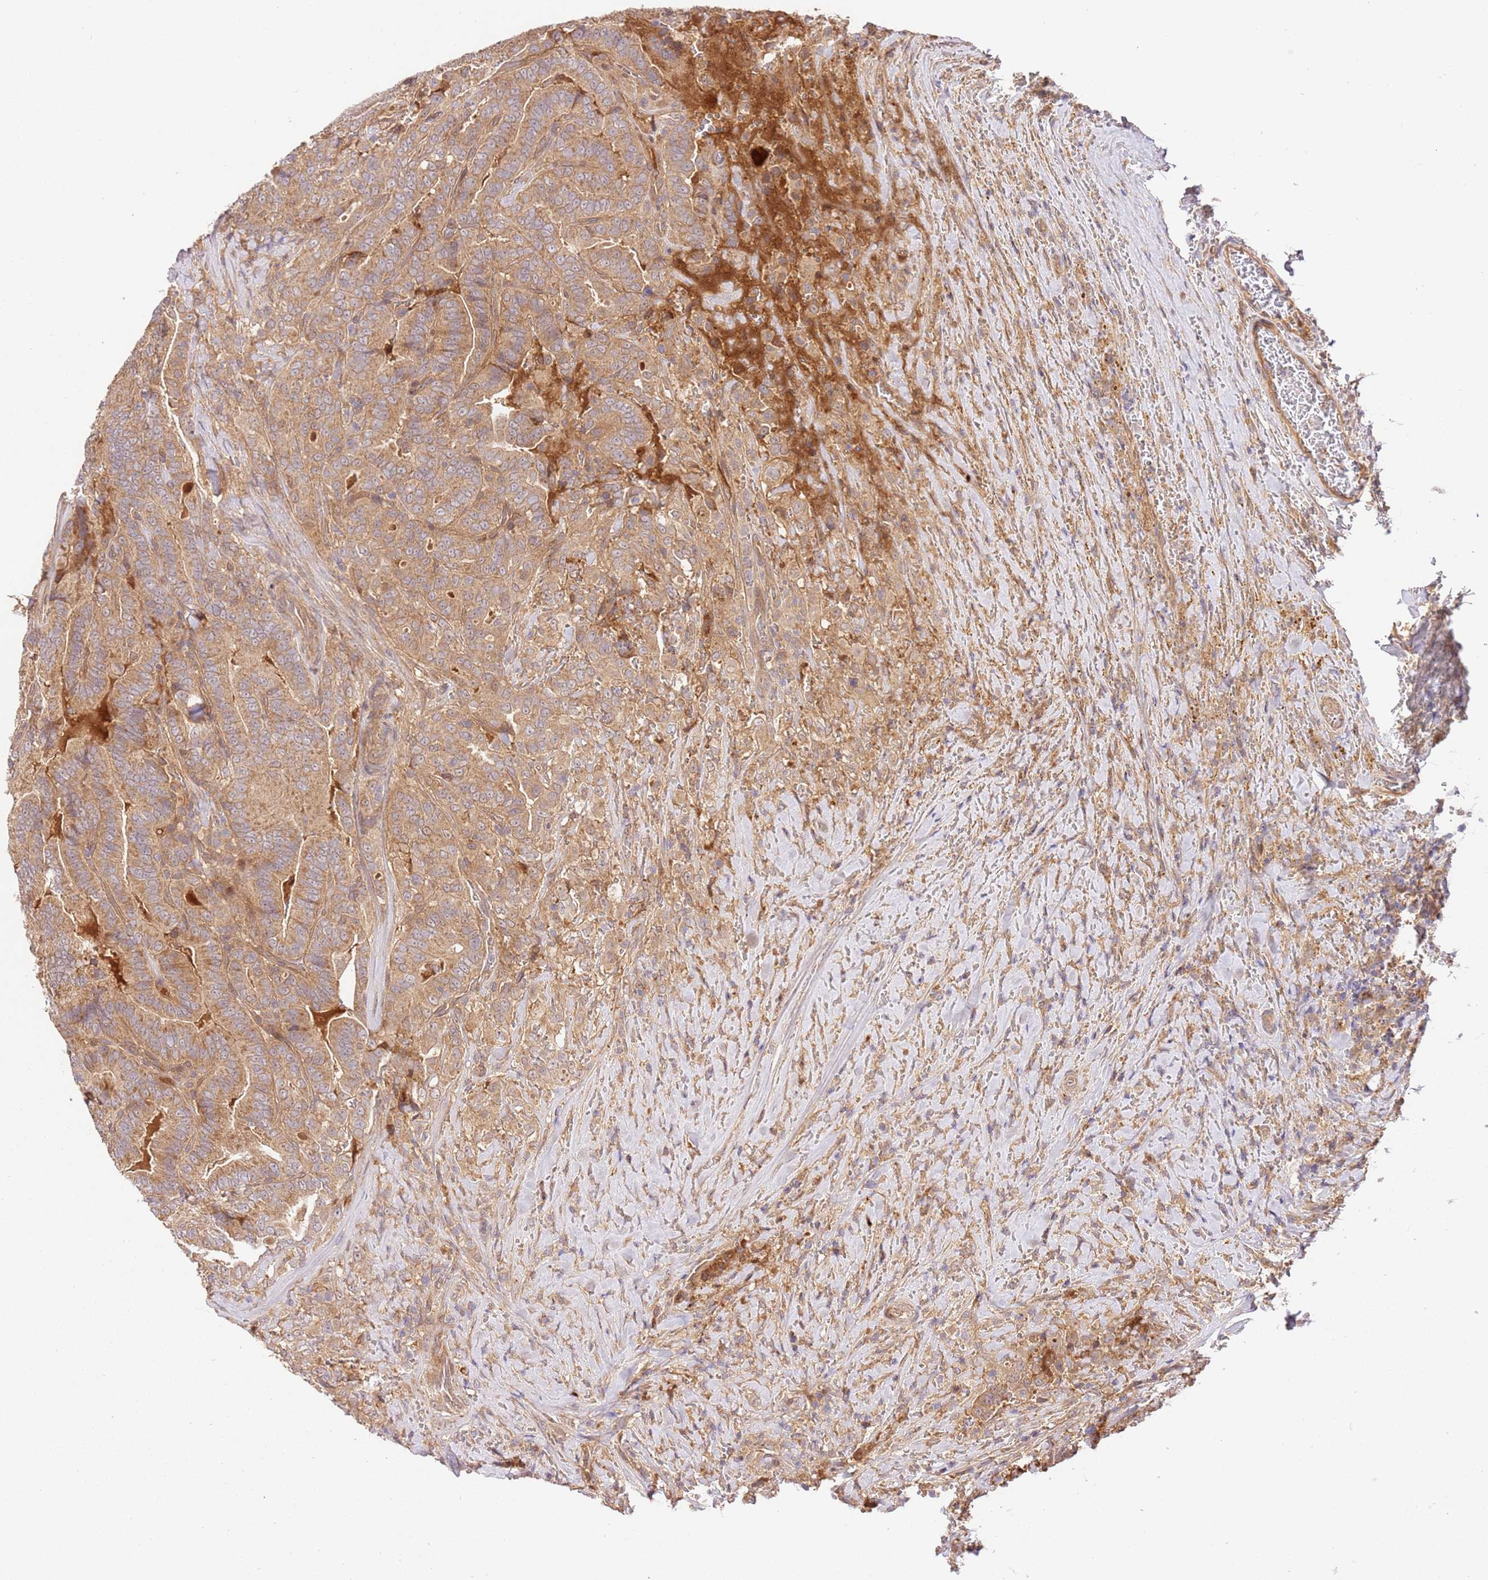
{"staining": {"intensity": "moderate", "quantity": ">75%", "location": "cytoplasmic/membranous"}, "tissue": "thyroid cancer", "cell_type": "Tumor cells", "image_type": "cancer", "snomed": [{"axis": "morphology", "description": "Papillary adenocarcinoma, NOS"}, {"axis": "topography", "description": "Thyroid gland"}], "caption": "Immunohistochemical staining of thyroid papillary adenocarcinoma shows medium levels of moderate cytoplasmic/membranous expression in about >75% of tumor cells.", "gene": "C8G", "patient": {"sex": "male", "age": 61}}